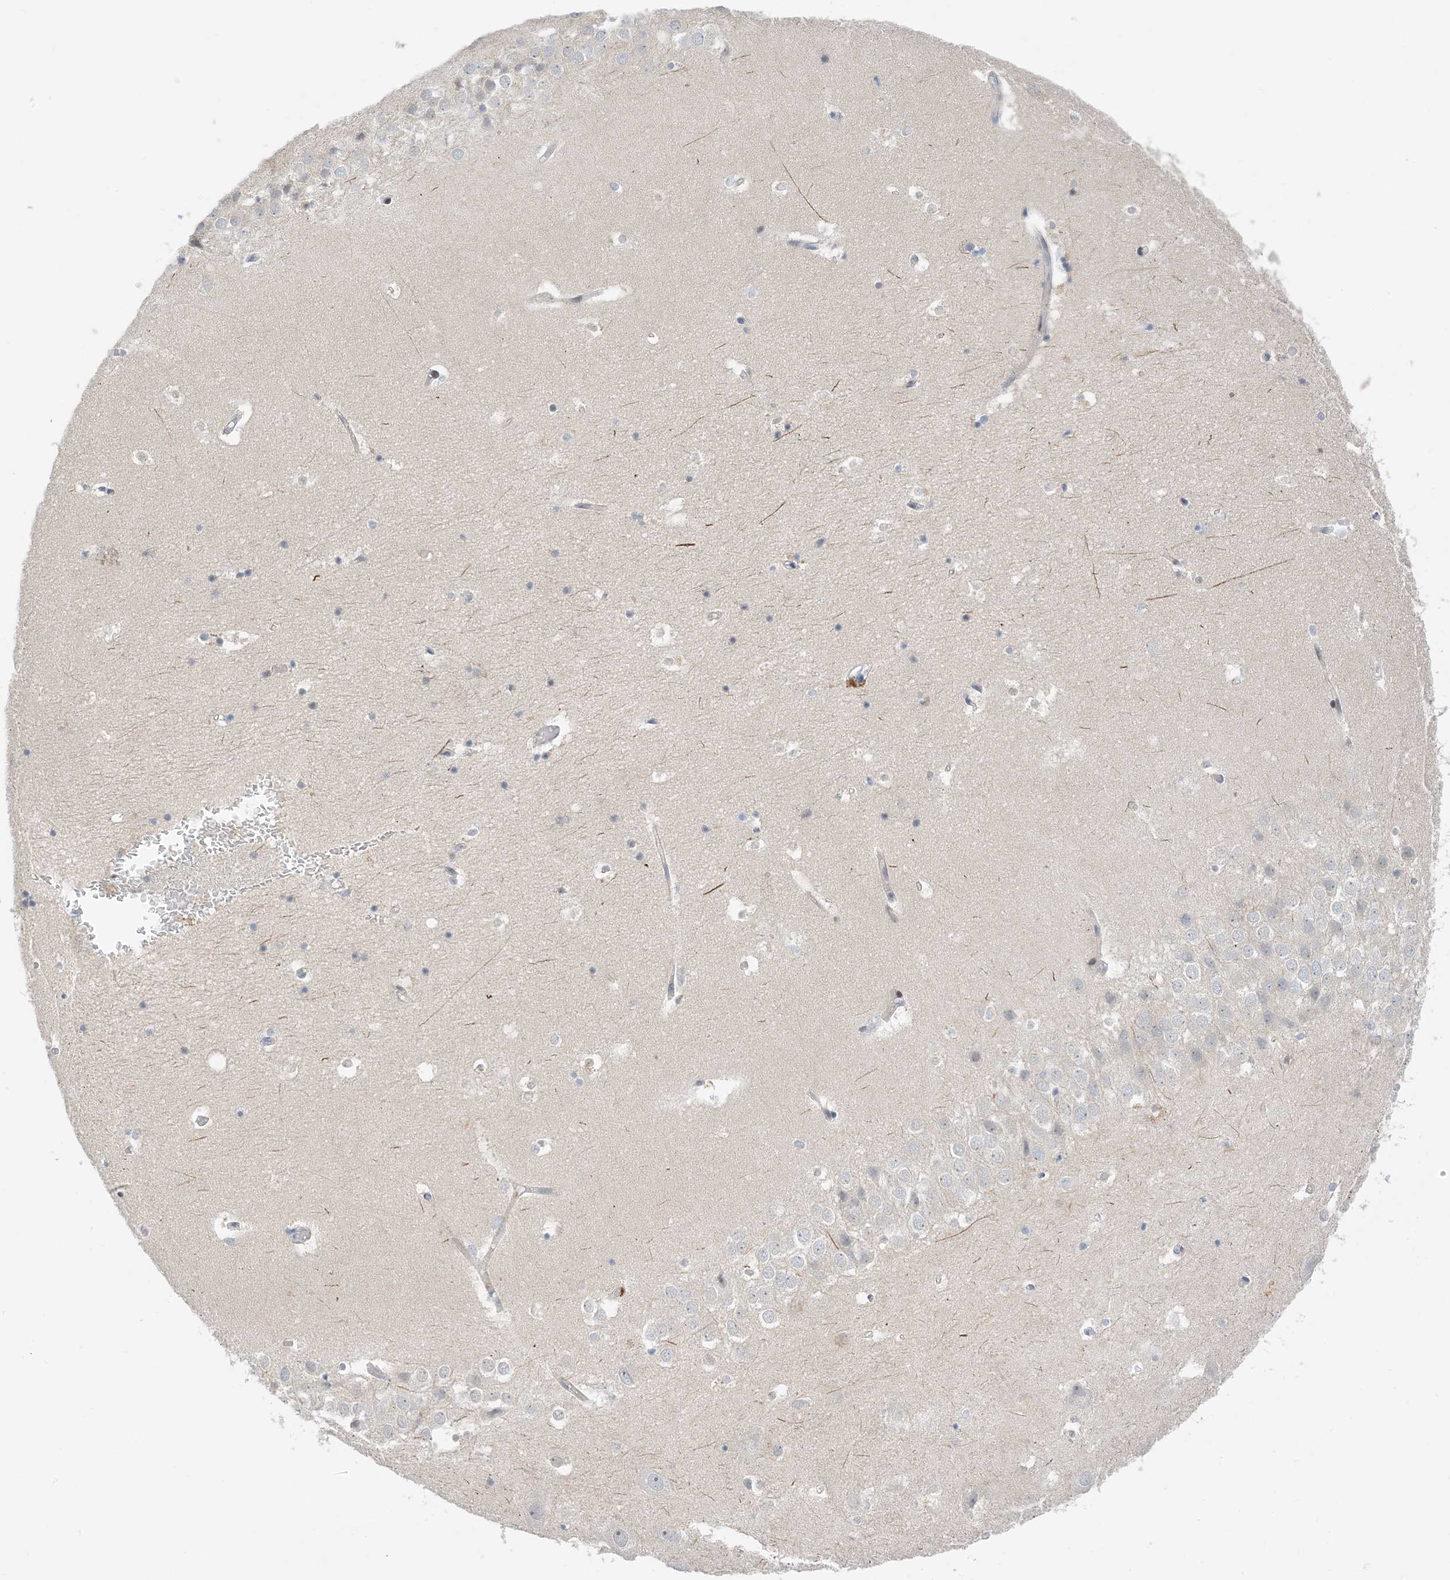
{"staining": {"intensity": "moderate", "quantity": "<25%", "location": "nuclear"}, "tissue": "hippocampus", "cell_type": "Glial cells", "image_type": "normal", "snomed": [{"axis": "morphology", "description": "Normal tissue, NOS"}, {"axis": "topography", "description": "Hippocampus"}], "caption": "This histopathology image reveals IHC staining of normal human hippocampus, with low moderate nuclear expression in about <25% of glial cells.", "gene": "KIFBP", "patient": {"sex": "female", "age": 52}}